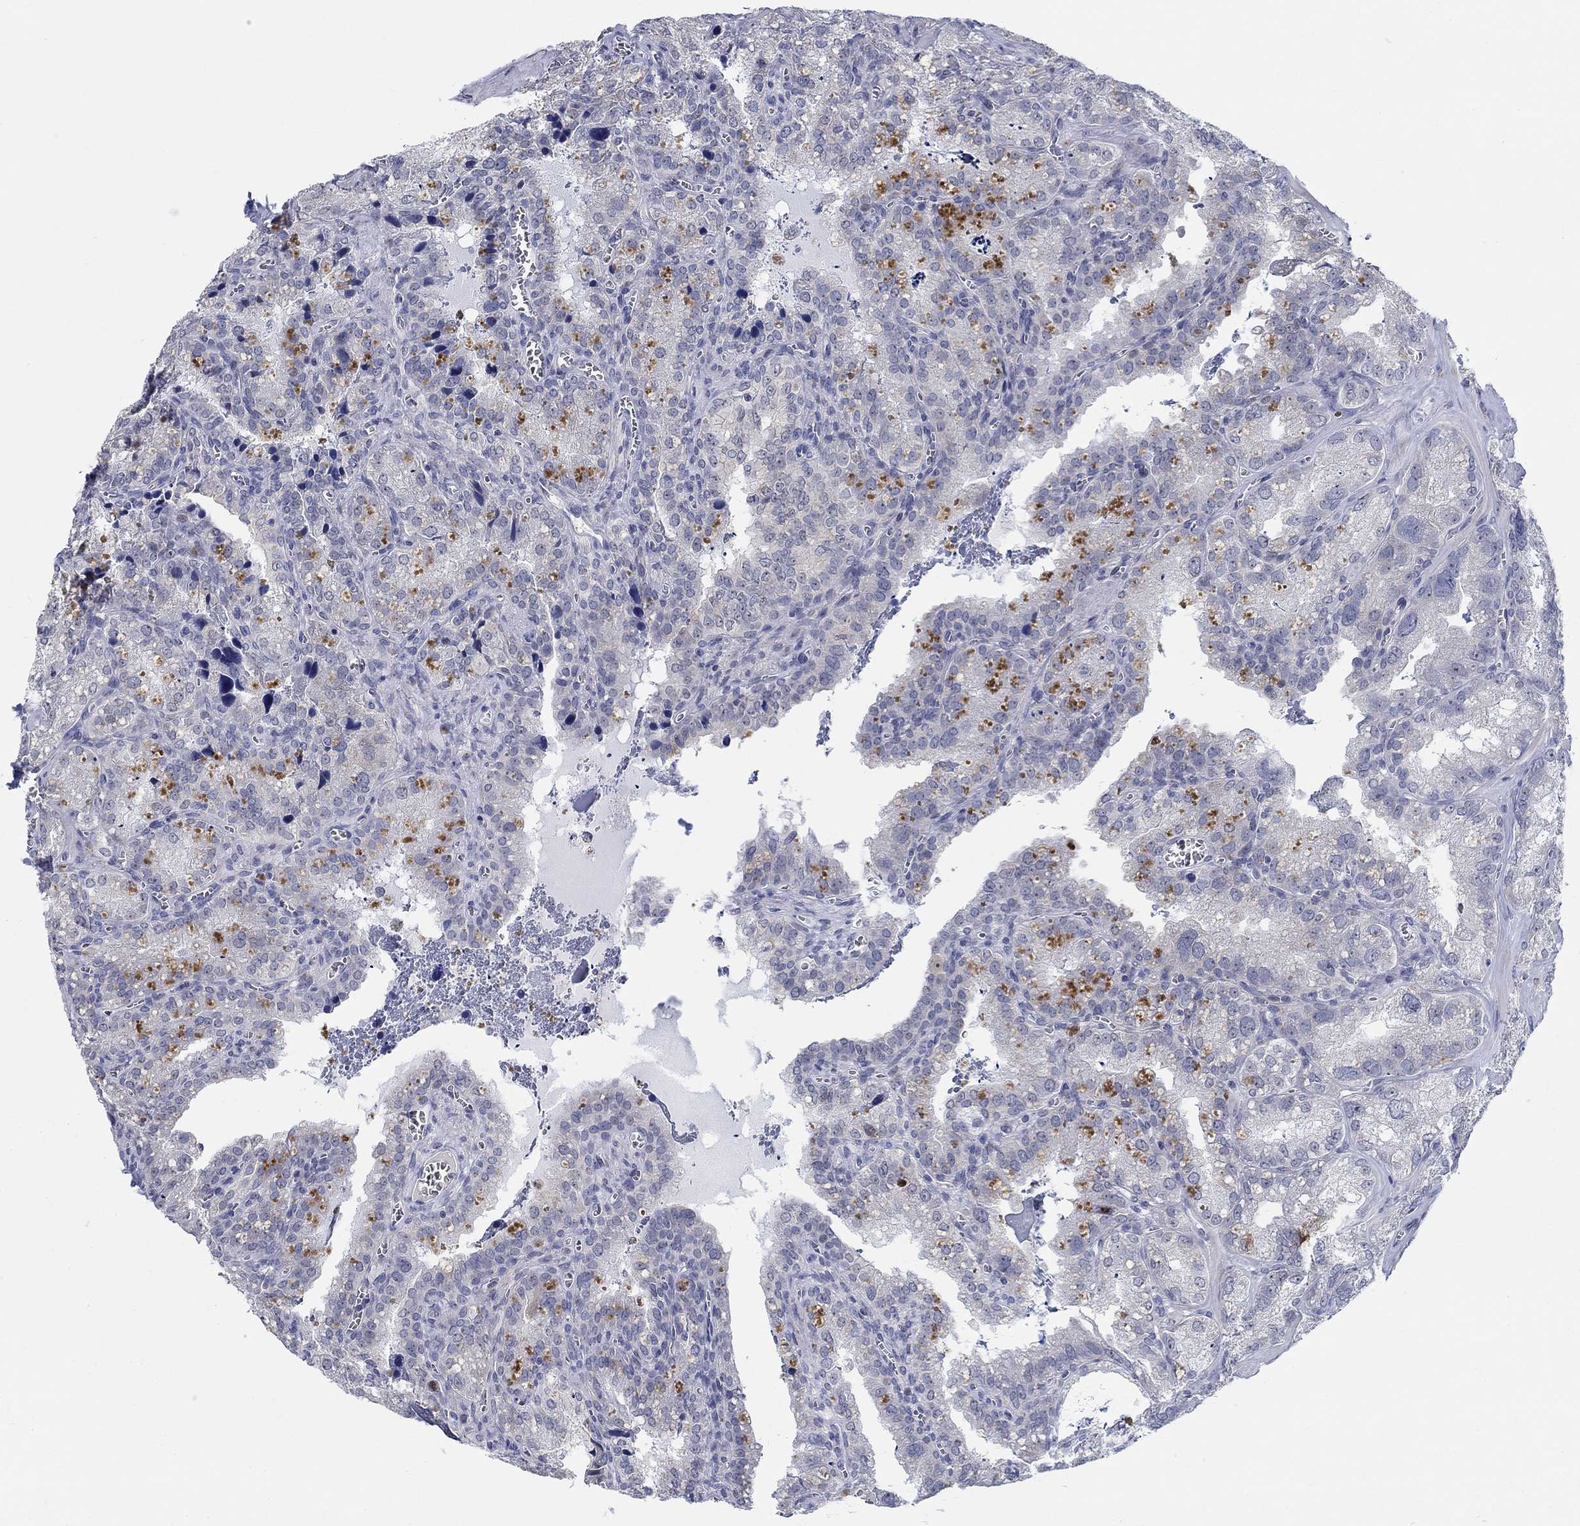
{"staining": {"intensity": "negative", "quantity": "none", "location": "none"}, "tissue": "seminal vesicle", "cell_type": "Glandular cells", "image_type": "normal", "snomed": [{"axis": "morphology", "description": "Normal tissue, NOS"}, {"axis": "topography", "description": "Seminal veicle"}], "caption": "Immunohistochemistry photomicrograph of normal seminal vesicle: human seminal vesicle stained with DAB (3,3'-diaminobenzidine) shows no significant protein staining in glandular cells. The staining was performed using DAB to visualize the protein expression in brown, while the nuclei were stained in blue with hematoxylin (Magnification: 20x).", "gene": "SMIM18", "patient": {"sex": "male", "age": 57}}